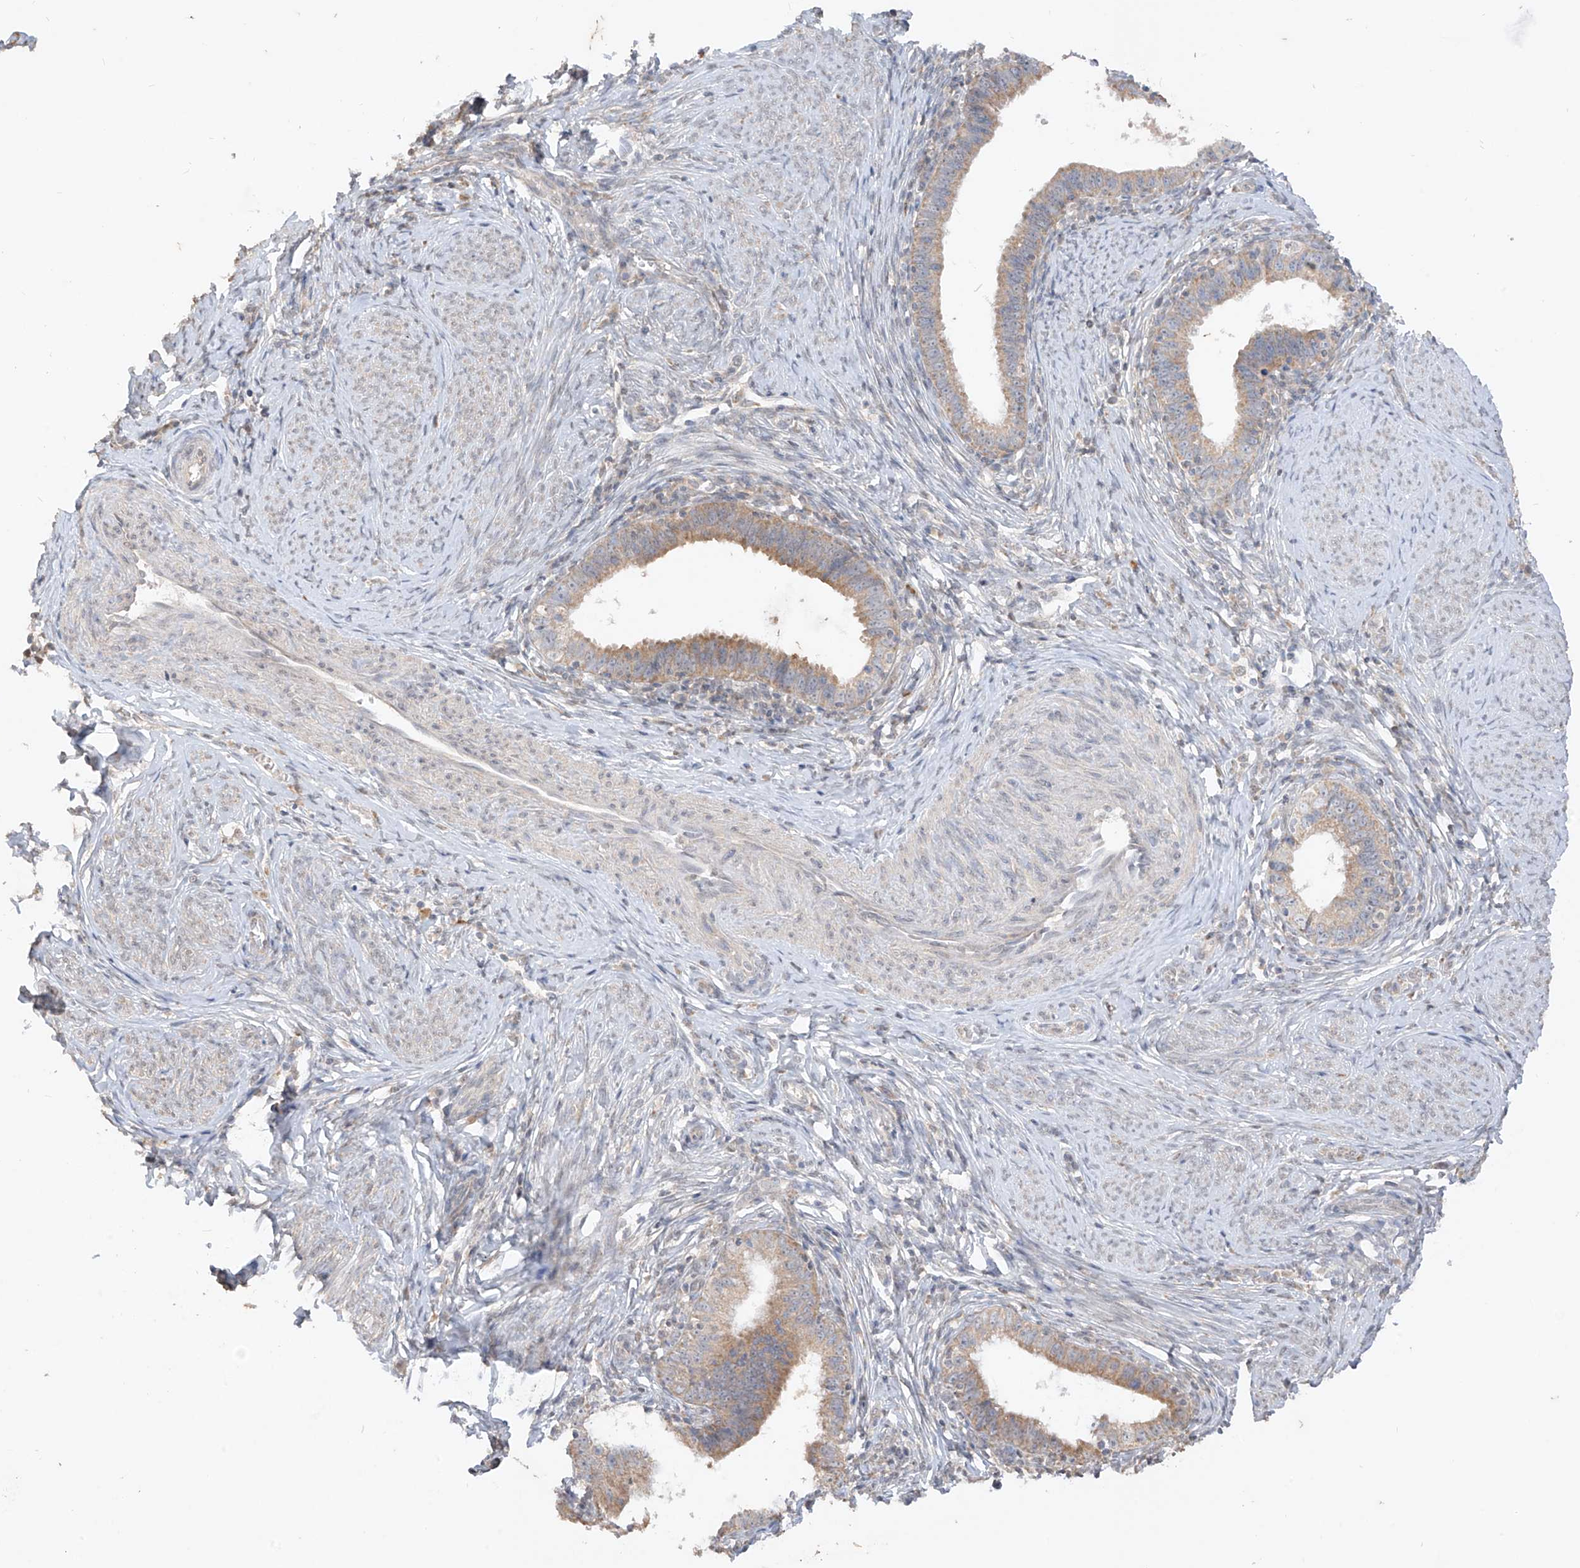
{"staining": {"intensity": "weak", "quantity": ">75%", "location": "cytoplasmic/membranous"}, "tissue": "cervical cancer", "cell_type": "Tumor cells", "image_type": "cancer", "snomed": [{"axis": "morphology", "description": "Adenocarcinoma, NOS"}, {"axis": "topography", "description": "Cervix"}], "caption": "IHC of cervical adenocarcinoma shows low levels of weak cytoplasmic/membranous expression in approximately >75% of tumor cells. The staining is performed using DAB brown chromogen to label protein expression. The nuclei are counter-stained blue using hematoxylin.", "gene": "MTUS2", "patient": {"sex": "female", "age": 36}}